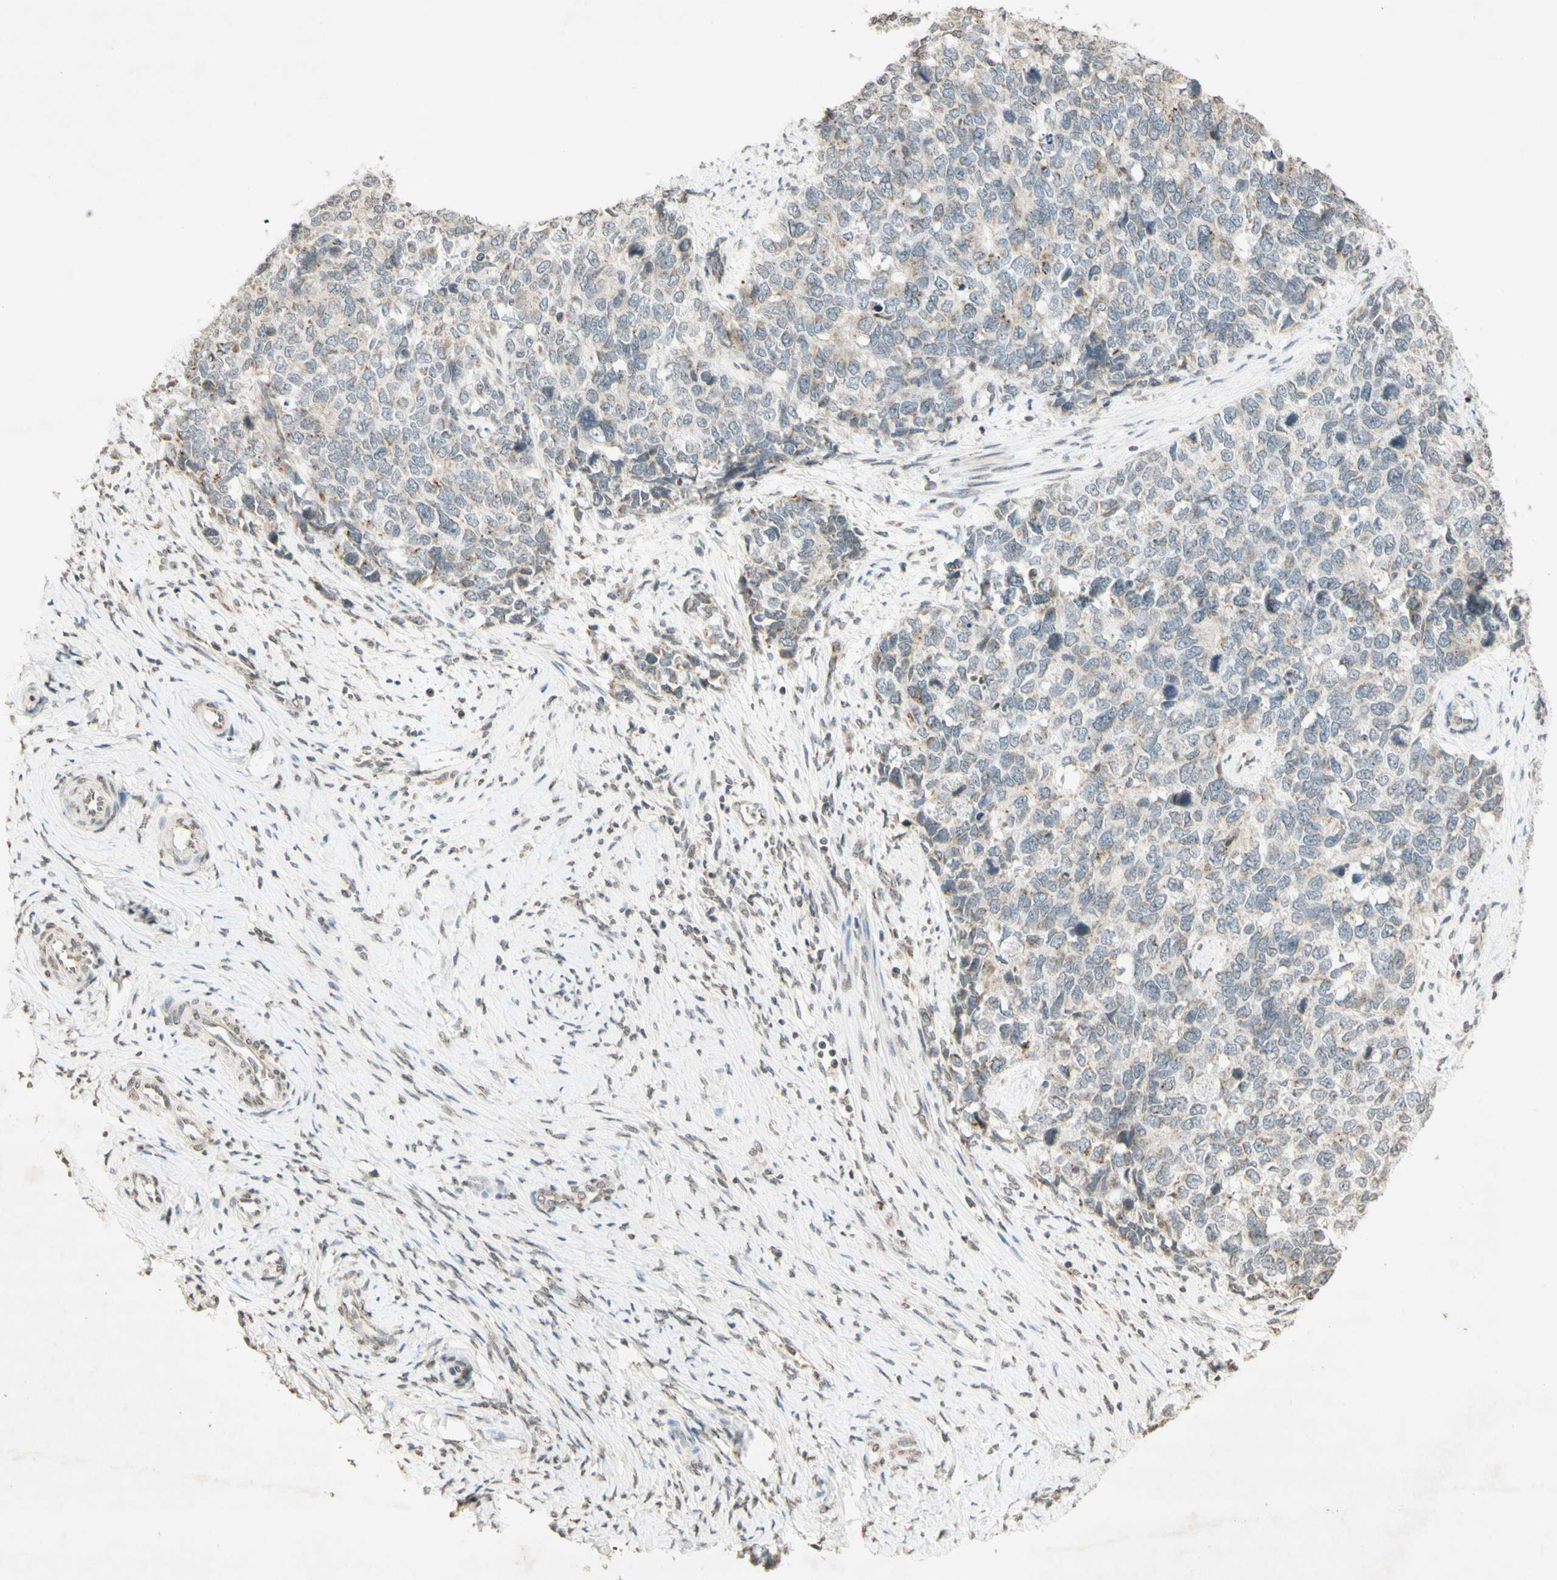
{"staining": {"intensity": "weak", "quantity": "<25%", "location": "cytoplasmic/membranous"}, "tissue": "cervical cancer", "cell_type": "Tumor cells", "image_type": "cancer", "snomed": [{"axis": "morphology", "description": "Squamous cell carcinoma, NOS"}, {"axis": "topography", "description": "Cervix"}], "caption": "Human cervical cancer (squamous cell carcinoma) stained for a protein using IHC demonstrates no positivity in tumor cells.", "gene": "CCNI", "patient": {"sex": "female", "age": 63}}